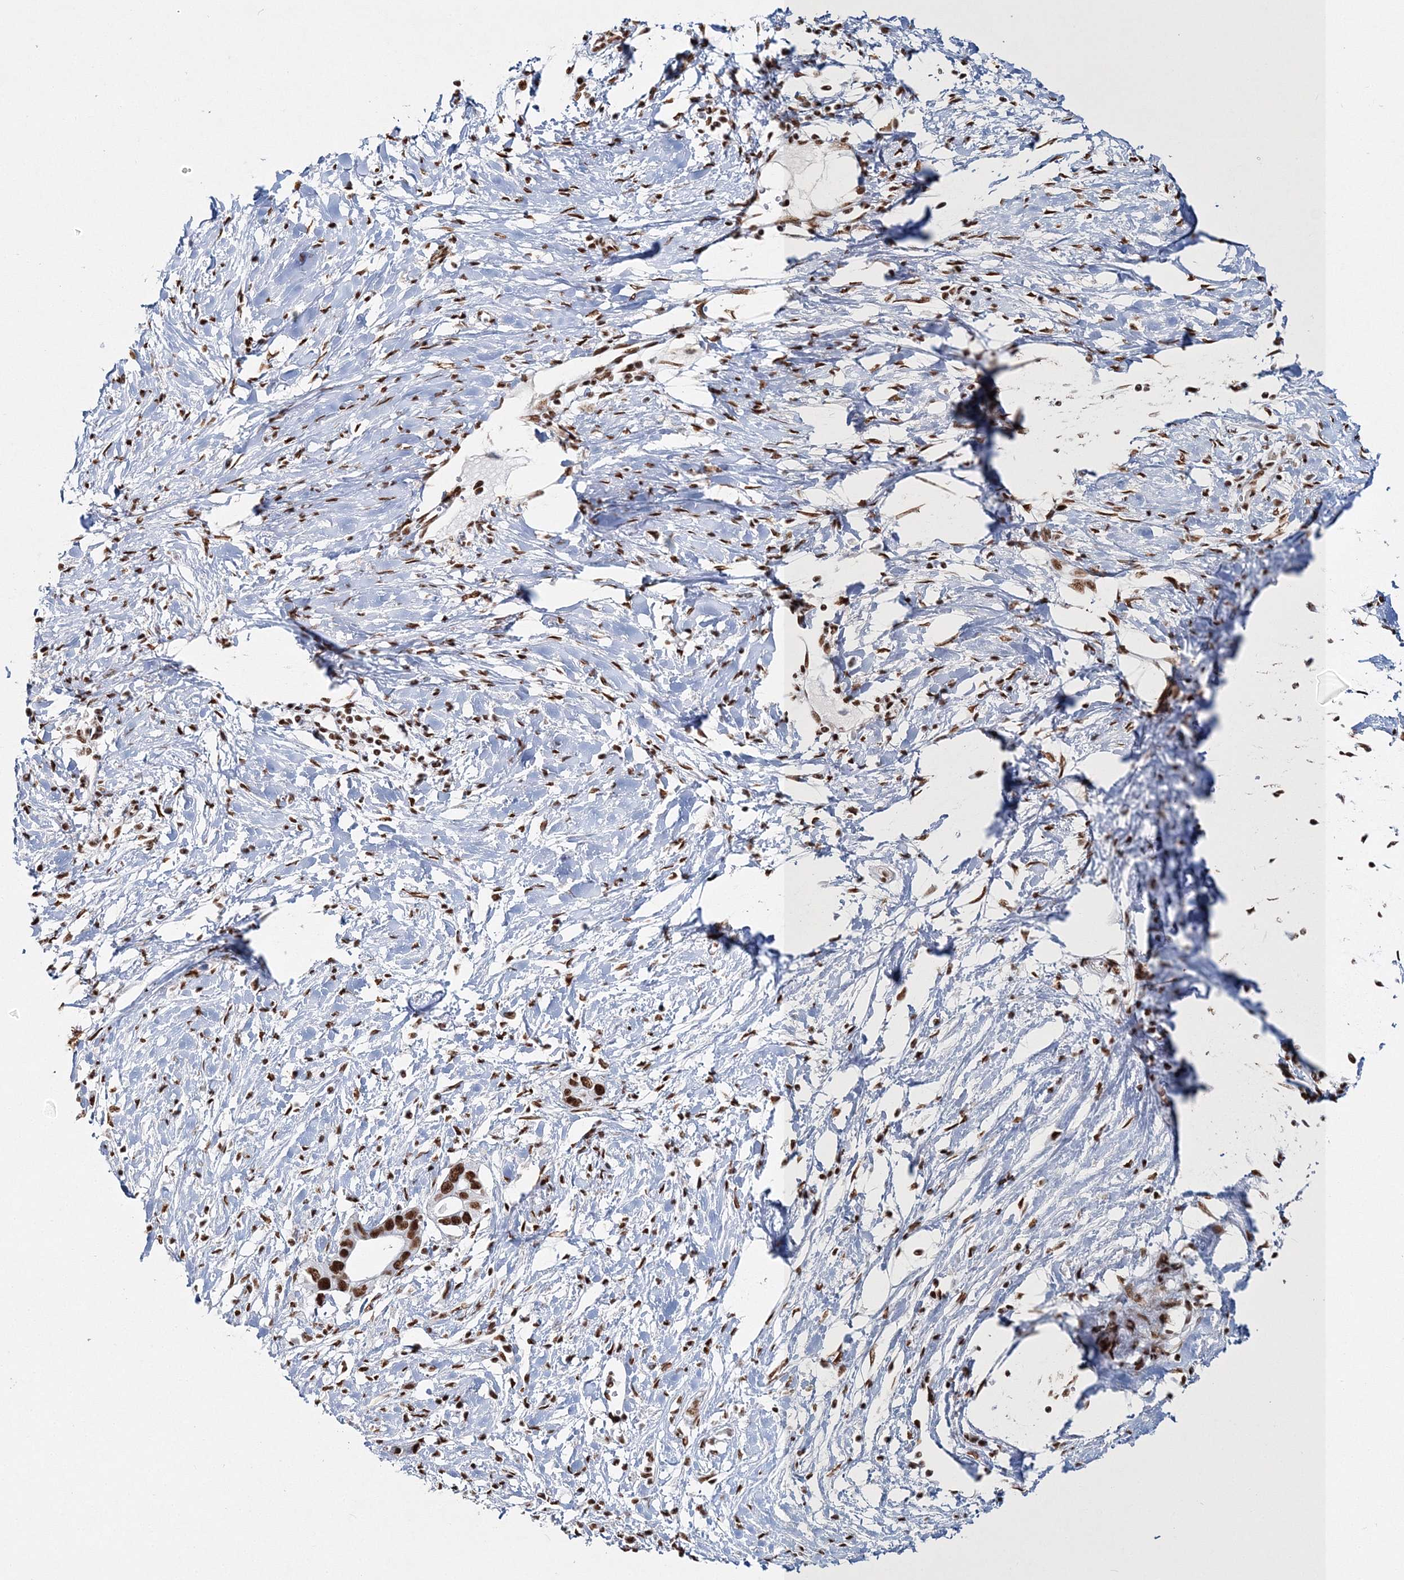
{"staining": {"intensity": "strong", "quantity": ">75%", "location": "nuclear"}, "tissue": "pancreatic cancer", "cell_type": "Tumor cells", "image_type": "cancer", "snomed": [{"axis": "morphology", "description": "Normal tissue, NOS"}, {"axis": "morphology", "description": "Adenocarcinoma, NOS"}, {"axis": "topography", "description": "Pancreas"}, {"axis": "topography", "description": "Peripheral nerve tissue"}], "caption": "There is high levels of strong nuclear expression in tumor cells of adenocarcinoma (pancreatic), as demonstrated by immunohistochemical staining (brown color).", "gene": "QRICH1", "patient": {"sex": "male", "age": 59}}